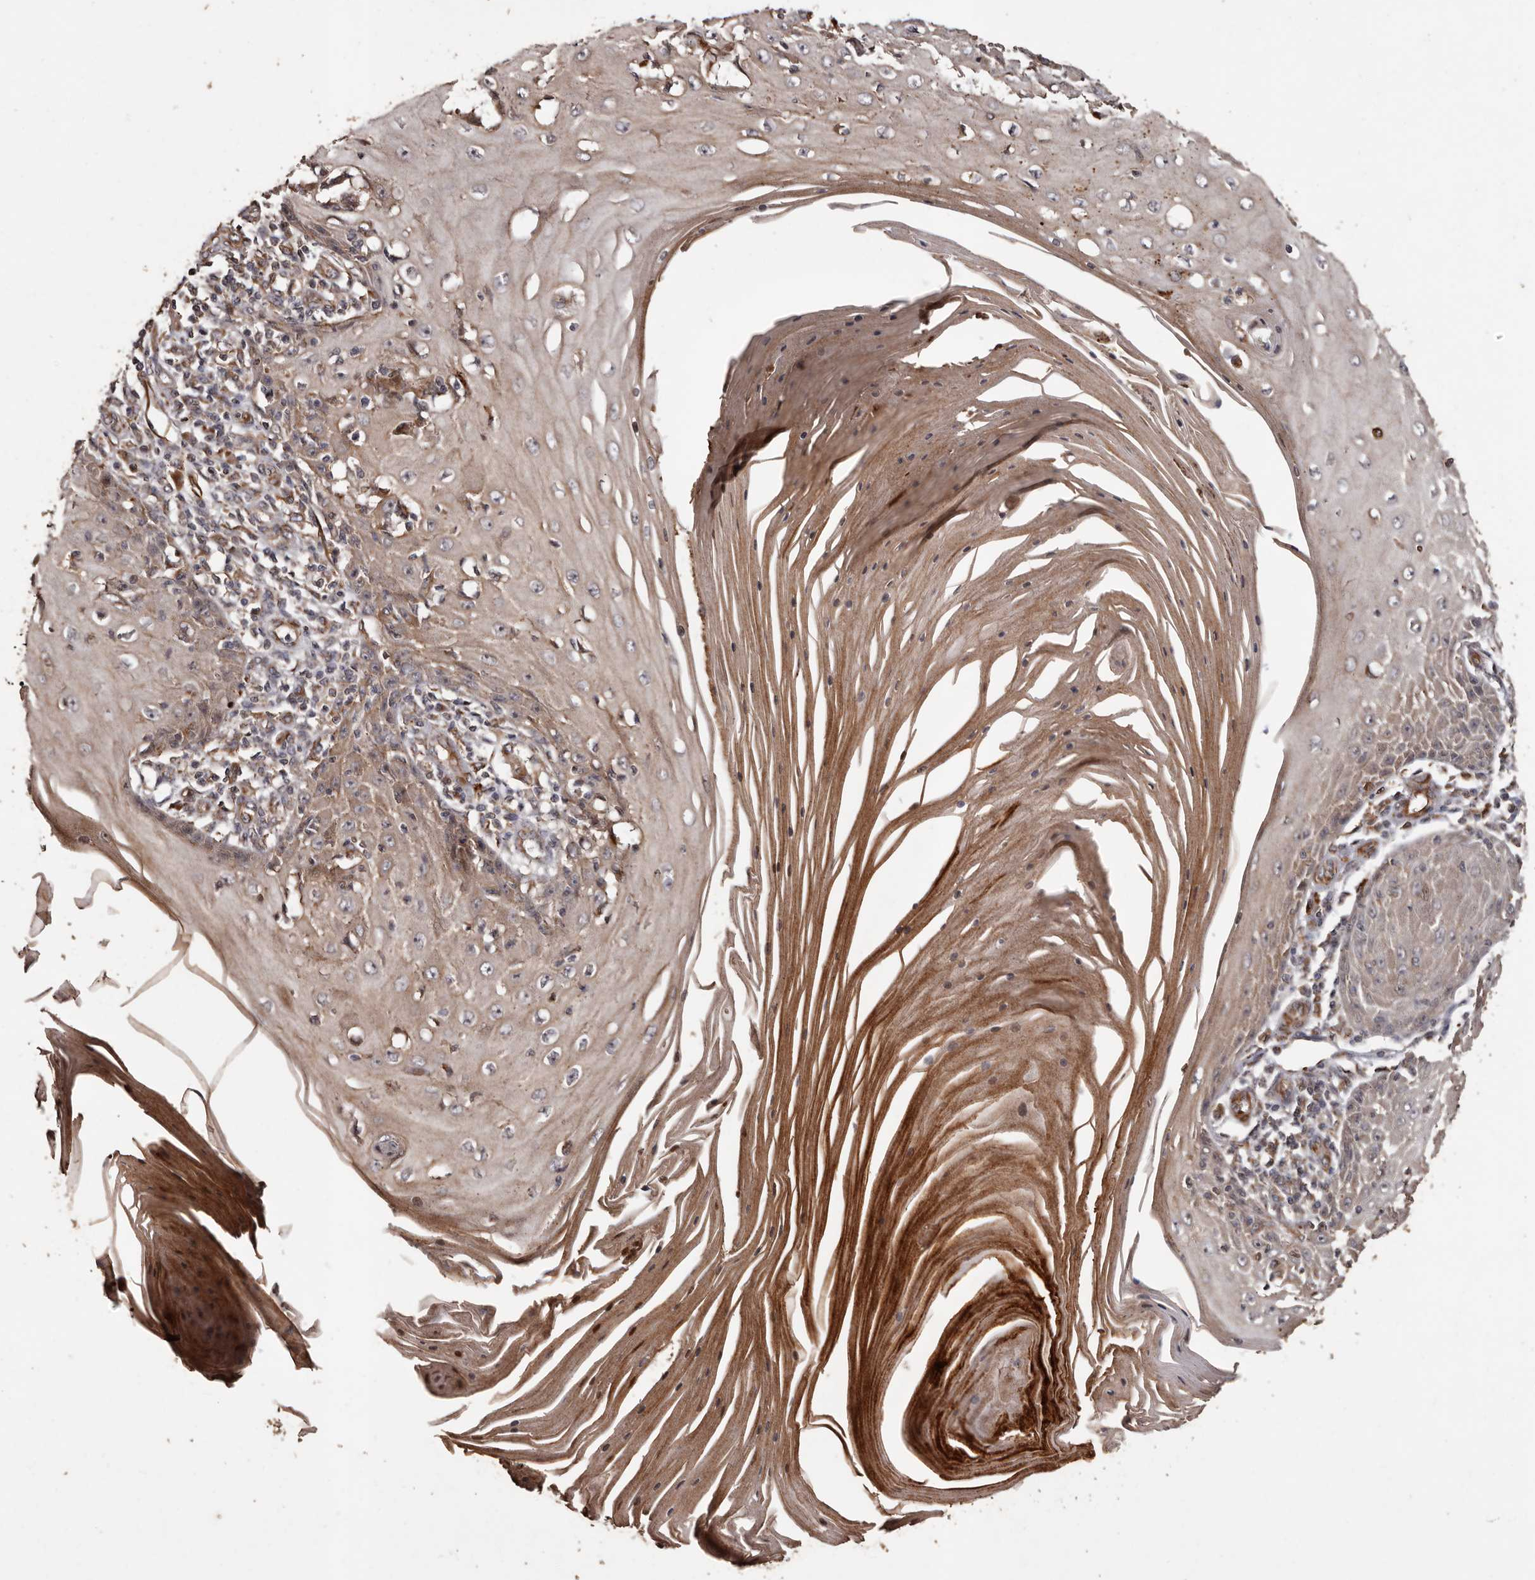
{"staining": {"intensity": "weak", "quantity": ">75%", "location": "cytoplasmic/membranous"}, "tissue": "skin cancer", "cell_type": "Tumor cells", "image_type": "cancer", "snomed": [{"axis": "morphology", "description": "Squamous cell carcinoma, NOS"}, {"axis": "topography", "description": "Skin"}], "caption": "Skin cancer (squamous cell carcinoma) stained for a protein displays weak cytoplasmic/membranous positivity in tumor cells. (Stains: DAB (3,3'-diaminobenzidine) in brown, nuclei in blue, Microscopy: brightfield microscopy at high magnification).", "gene": "BRAT1", "patient": {"sex": "female", "age": 73}}